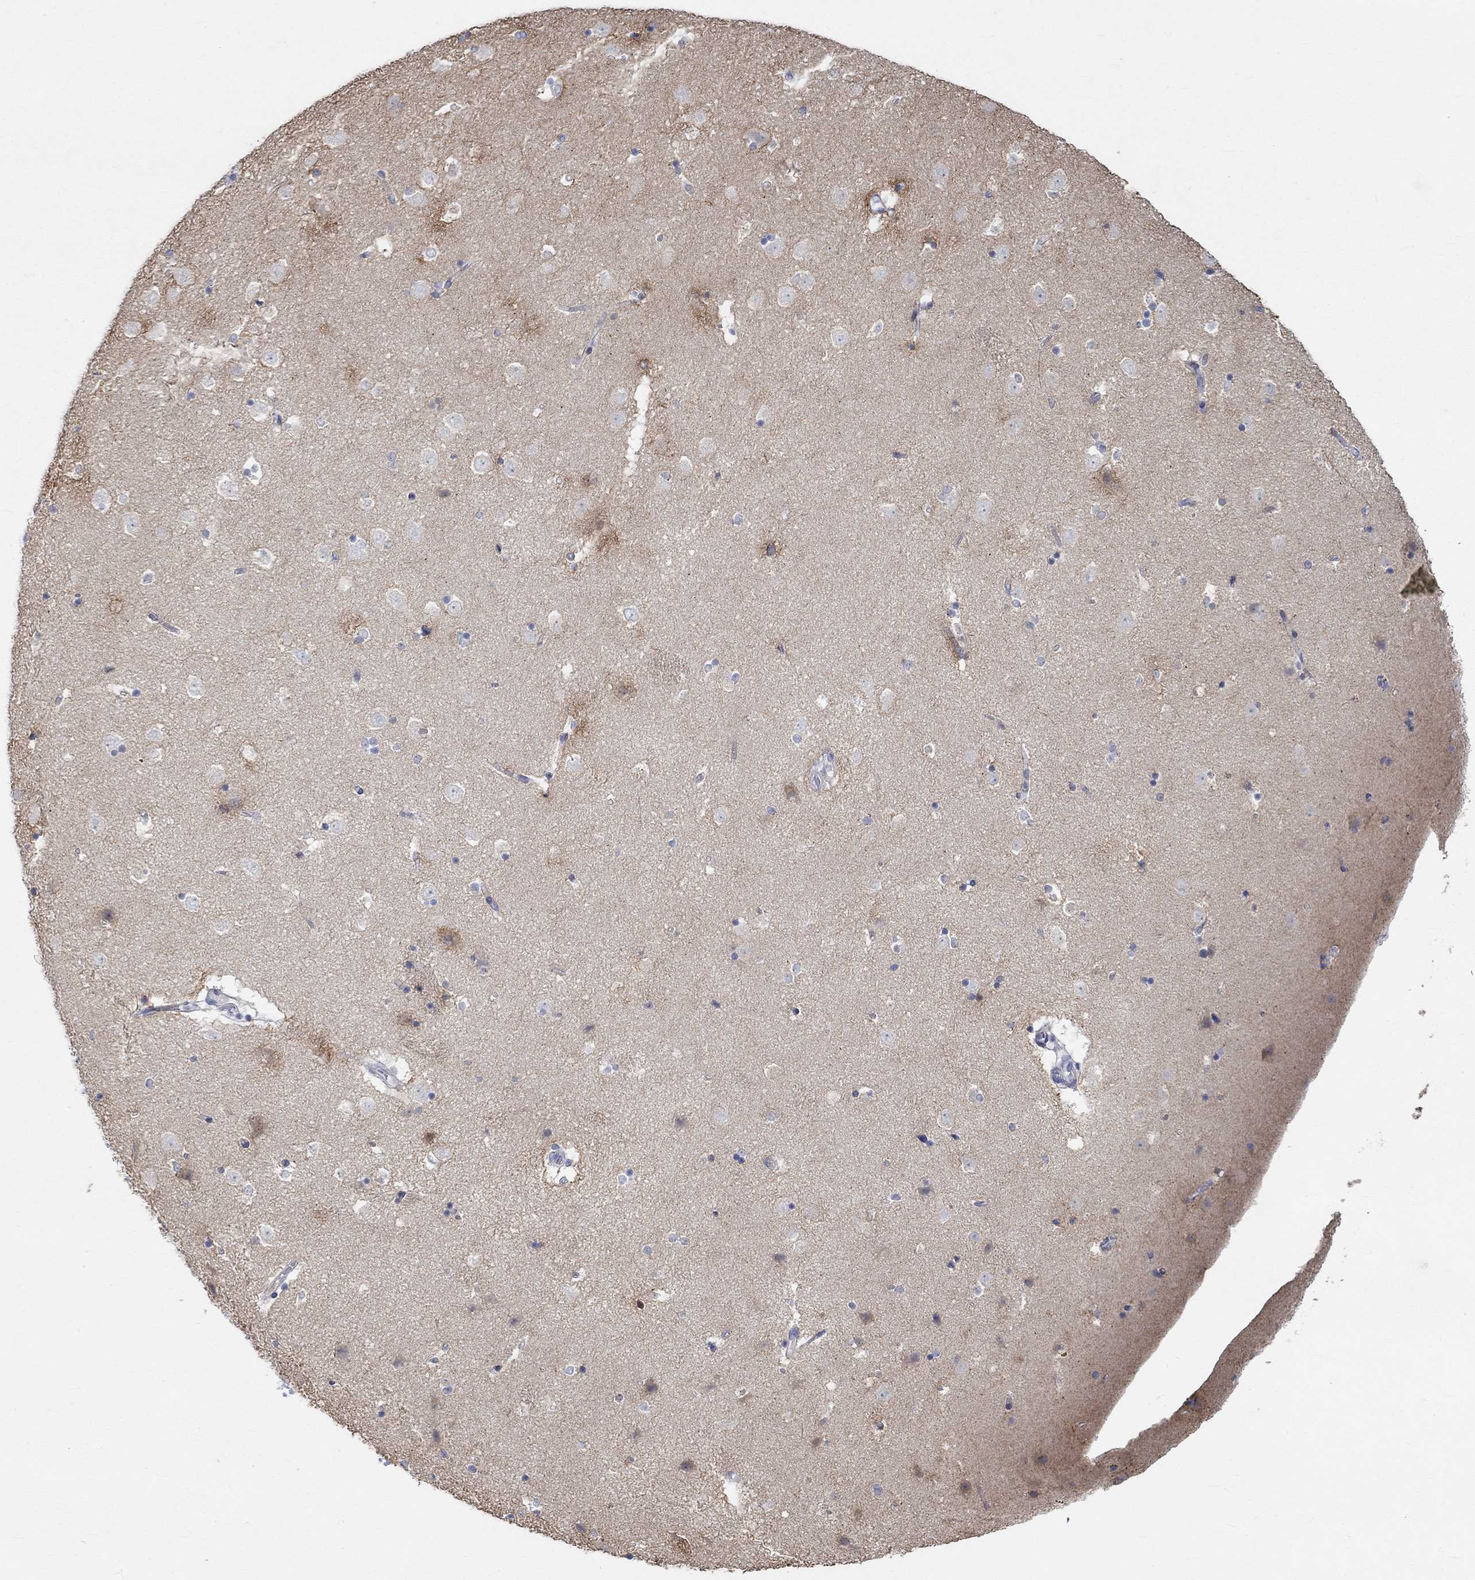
{"staining": {"intensity": "weak", "quantity": "<25%", "location": "cytoplasmic/membranous"}, "tissue": "caudate", "cell_type": "Glial cells", "image_type": "normal", "snomed": [{"axis": "morphology", "description": "Normal tissue, NOS"}, {"axis": "topography", "description": "Lateral ventricle wall"}], "caption": "This is an IHC photomicrograph of unremarkable human caudate. There is no positivity in glial cells.", "gene": "NAV3", "patient": {"sex": "male", "age": 51}}